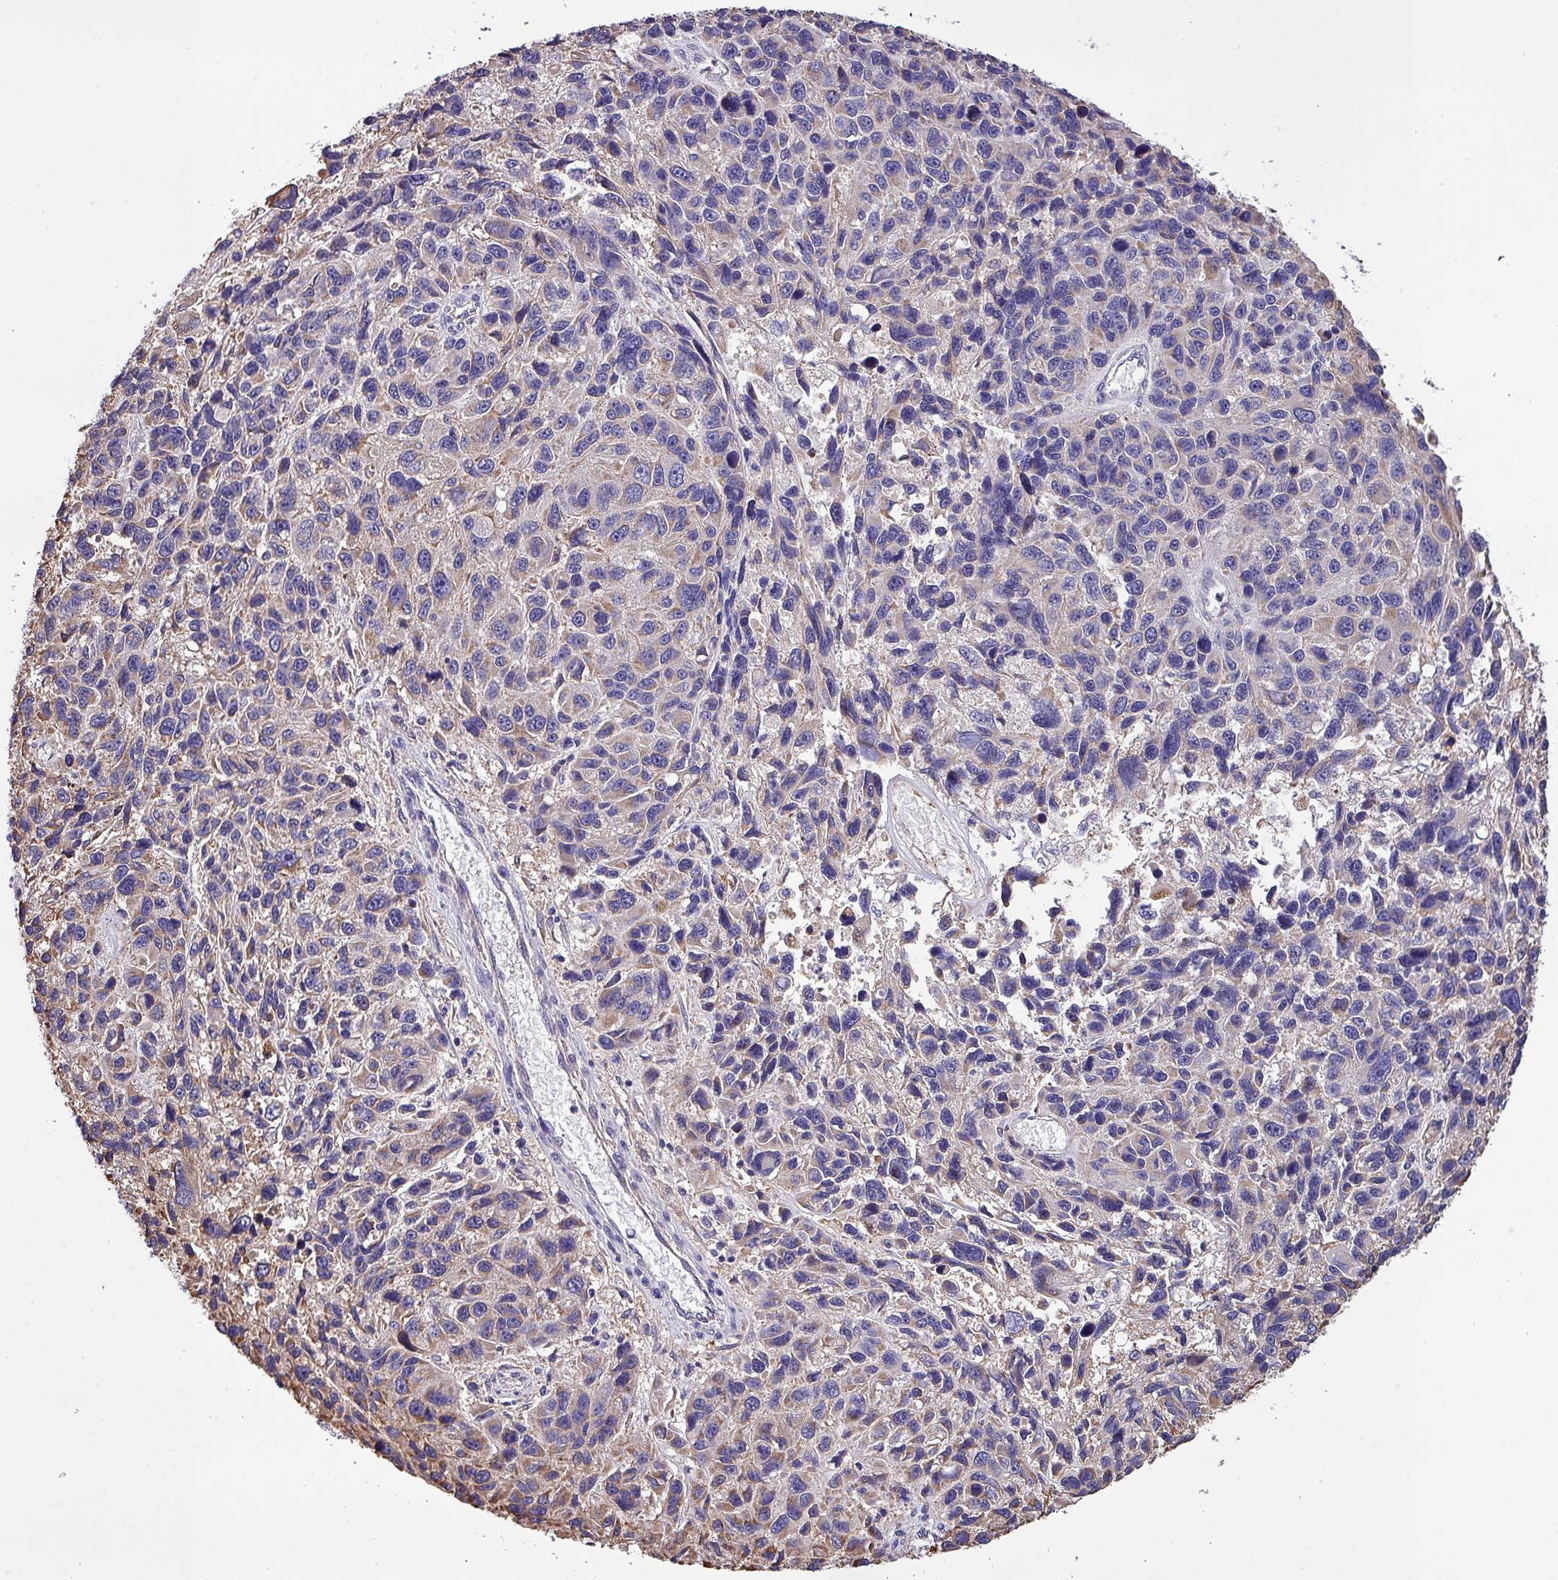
{"staining": {"intensity": "weak", "quantity": "25%-75%", "location": "cytoplasmic/membranous"}, "tissue": "melanoma", "cell_type": "Tumor cells", "image_type": "cancer", "snomed": [{"axis": "morphology", "description": "Malignant melanoma, NOS"}, {"axis": "topography", "description": "Skin"}], "caption": "Tumor cells demonstrate low levels of weak cytoplasmic/membranous staining in approximately 25%-75% of cells in melanoma.", "gene": "HTRA4", "patient": {"sex": "male", "age": 53}}